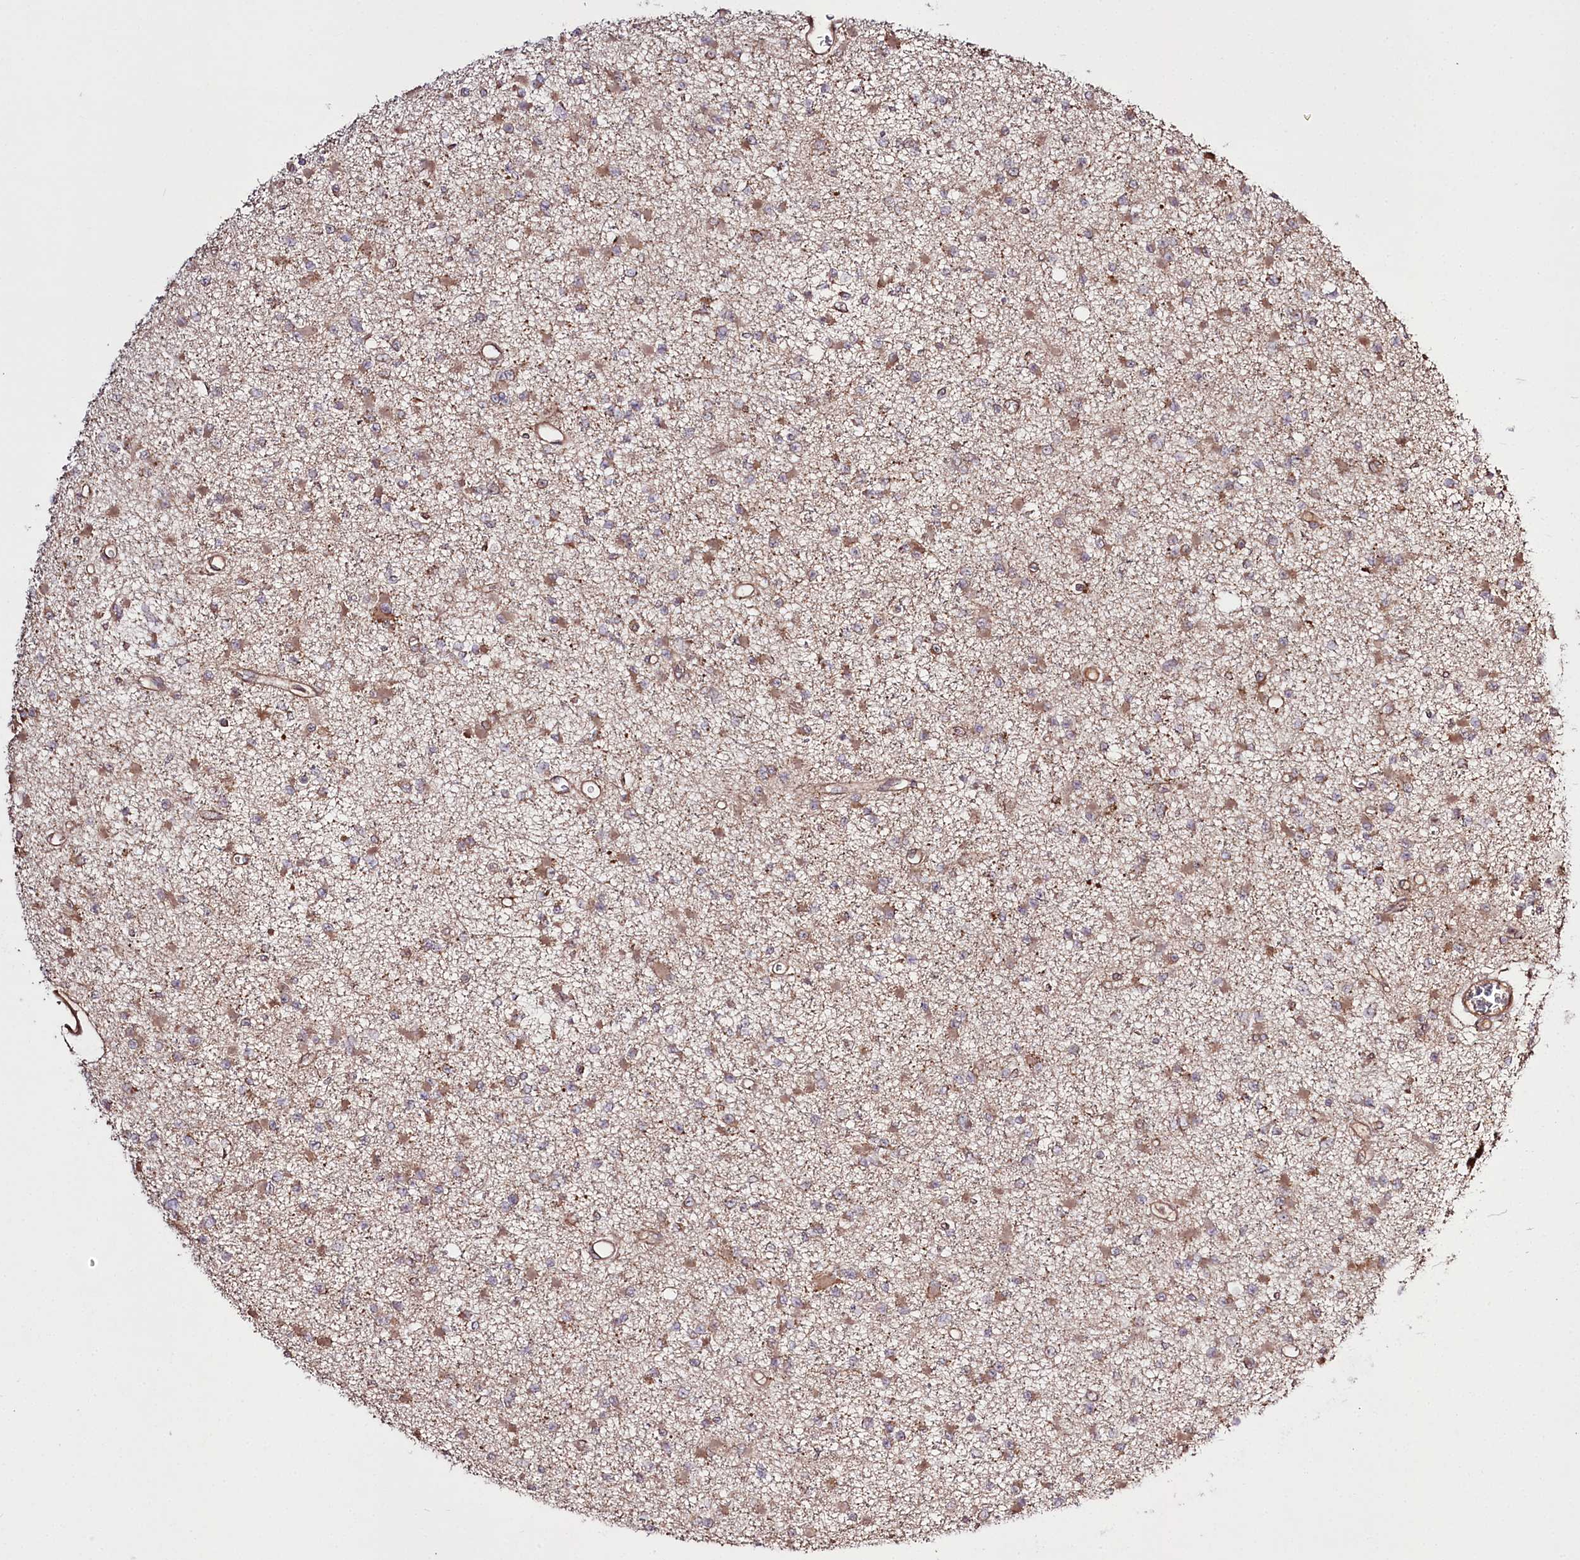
{"staining": {"intensity": "weak", "quantity": "25%-75%", "location": "cytoplasmic/membranous"}, "tissue": "glioma", "cell_type": "Tumor cells", "image_type": "cancer", "snomed": [{"axis": "morphology", "description": "Glioma, malignant, Low grade"}, {"axis": "topography", "description": "Brain"}], "caption": "This histopathology image displays IHC staining of low-grade glioma (malignant), with low weak cytoplasmic/membranous positivity in about 25%-75% of tumor cells.", "gene": "REXO2", "patient": {"sex": "female", "age": 22}}